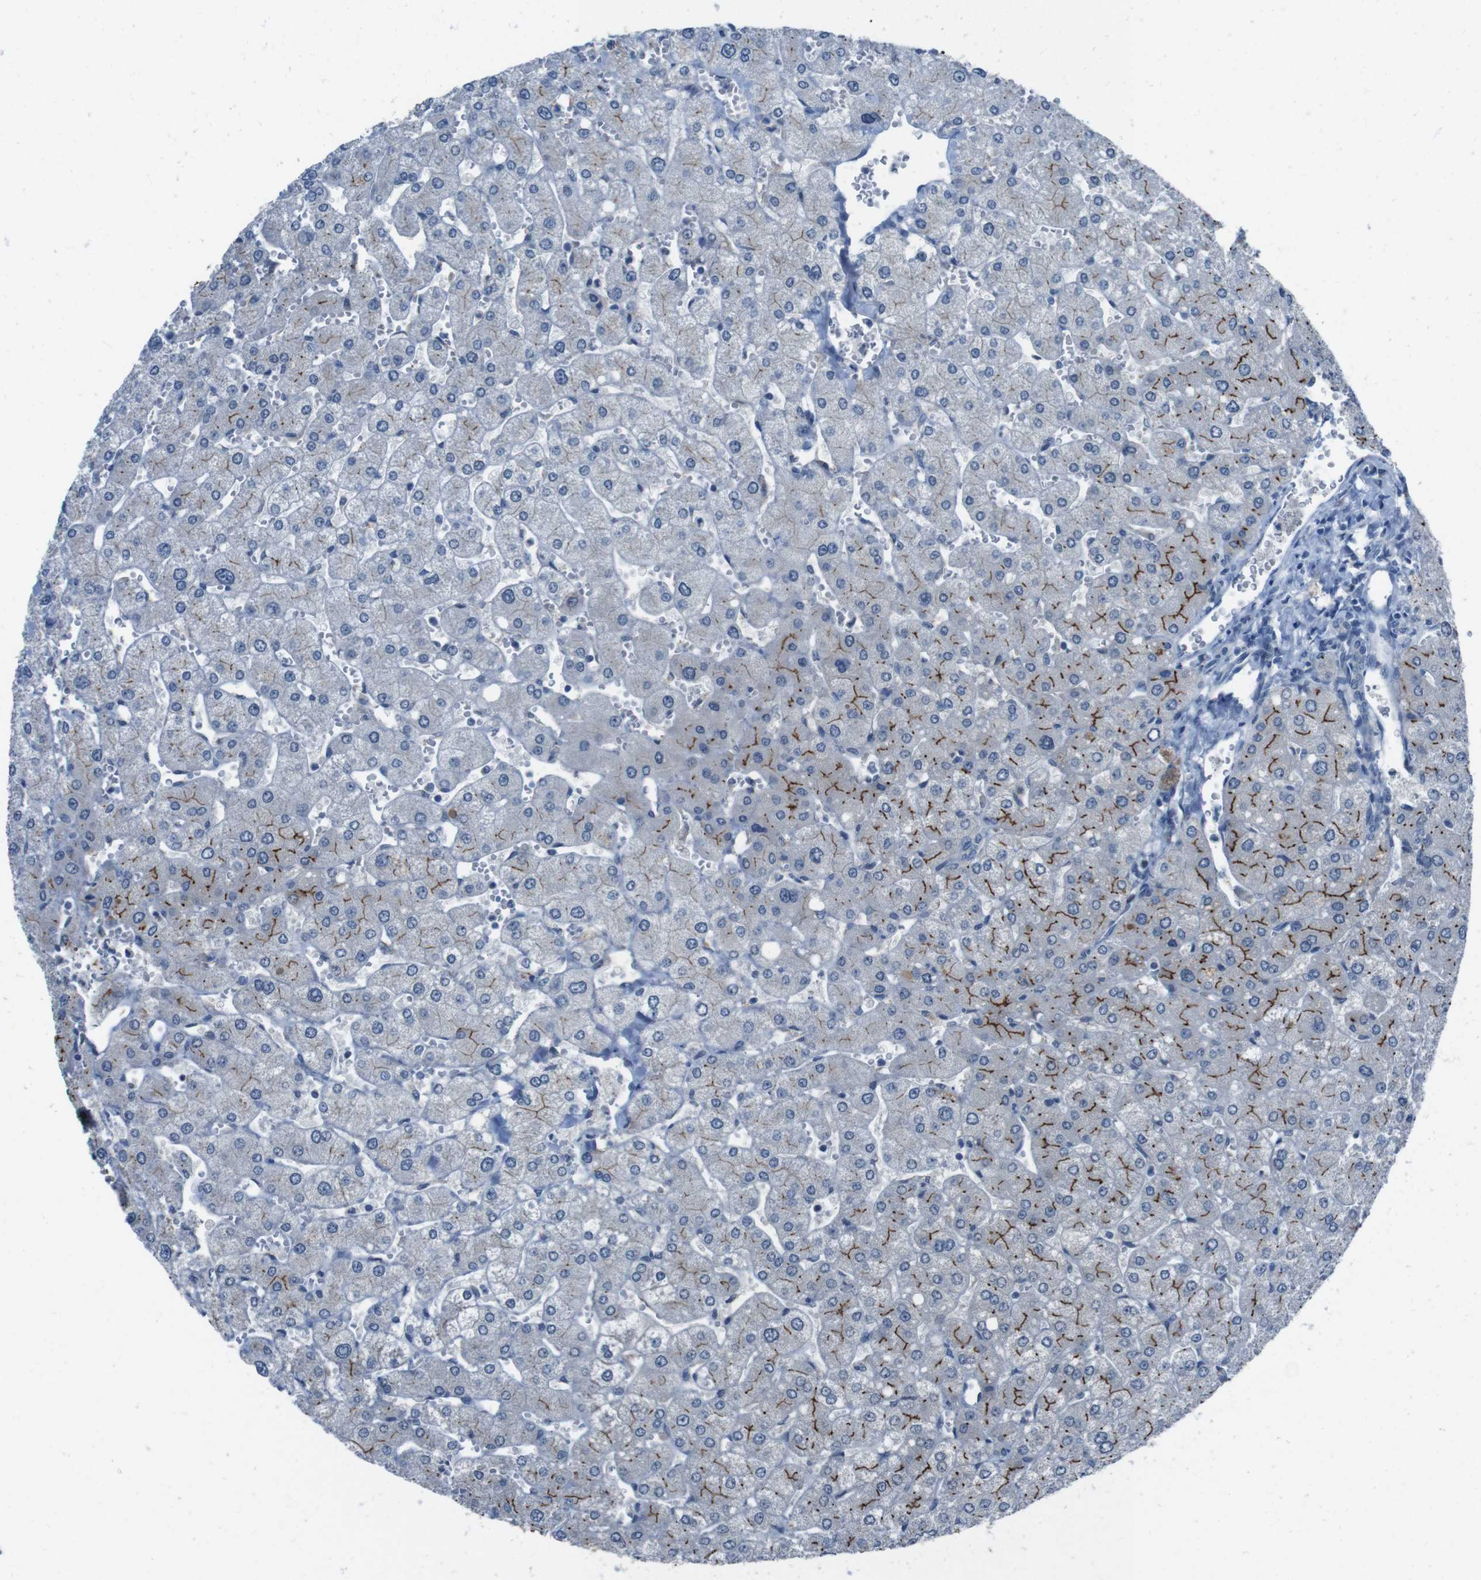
{"staining": {"intensity": "negative", "quantity": "none", "location": "none"}, "tissue": "liver", "cell_type": "Cholangiocytes", "image_type": "normal", "snomed": [{"axis": "morphology", "description": "Normal tissue, NOS"}, {"axis": "topography", "description": "Liver"}], "caption": "The immunohistochemistry (IHC) photomicrograph has no significant expression in cholangiocytes of liver.", "gene": "CDHR2", "patient": {"sex": "male", "age": 55}}